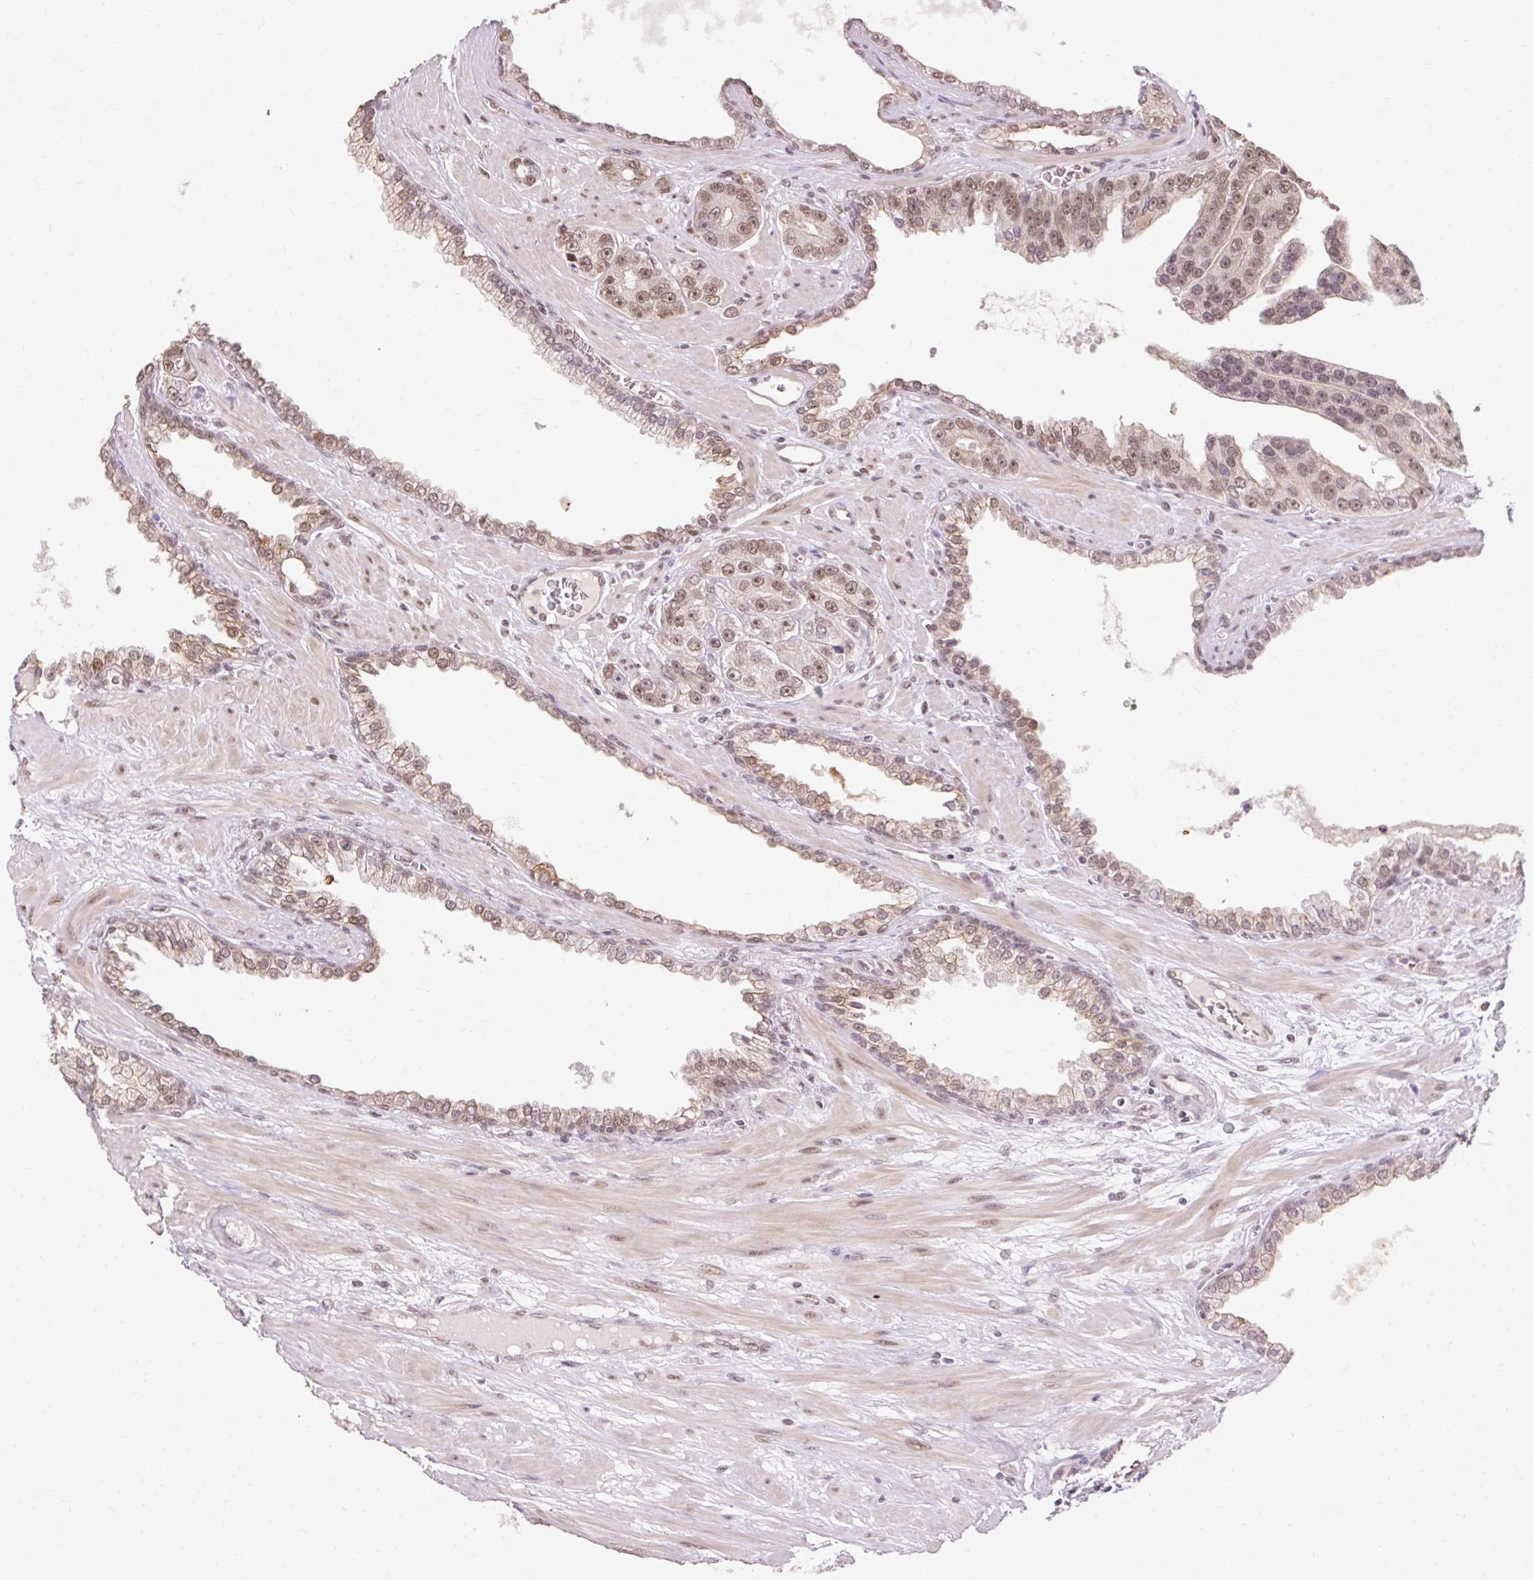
{"staining": {"intensity": "moderate", "quantity": ">75%", "location": "nuclear"}, "tissue": "prostate cancer", "cell_type": "Tumor cells", "image_type": "cancer", "snomed": [{"axis": "morphology", "description": "Adenocarcinoma, High grade"}, {"axis": "topography", "description": "Prostate"}], "caption": "Immunohistochemistry (IHC) of high-grade adenocarcinoma (prostate) displays medium levels of moderate nuclear positivity in approximately >75% of tumor cells.", "gene": "NPIPB12", "patient": {"sex": "male", "age": 71}}